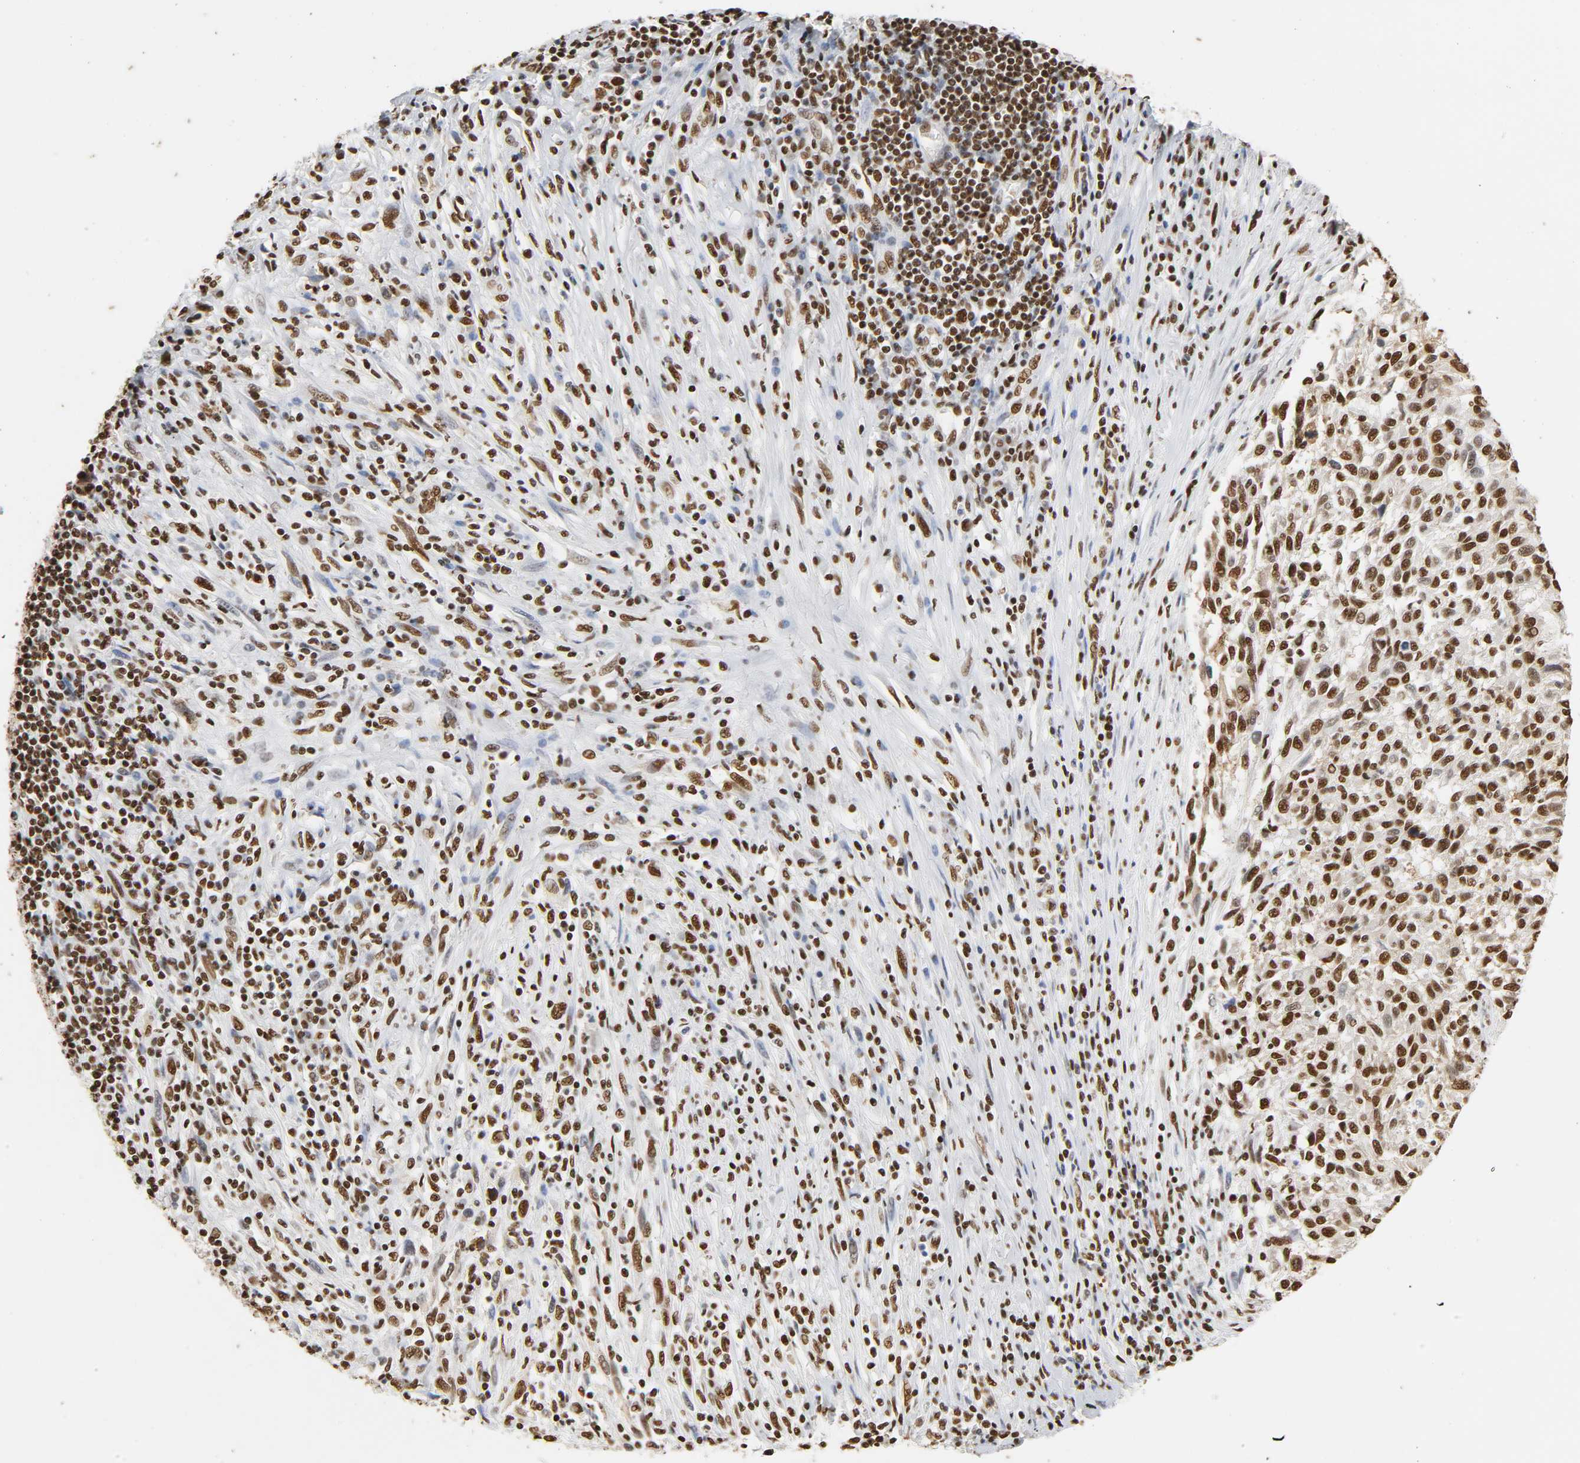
{"staining": {"intensity": "strong", "quantity": ">75%", "location": "nuclear"}, "tissue": "melanoma", "cell_type": "Tumor cells", "image_type": "cancer", "snomed": [{"axis": "morphology", "description": "Malignant melanoma, Metastatic site"}, {"axis": "topography", "description": "Lymph node"}], "caption": "Strong nuclear expression is seen in approximately >75% of tumor cells in melanoma. The staining was performed using DAB, with brown indicating positive protein expression. Nuclei are stained blue with hematoxylin.", "gene": "HNRNPC", "patient": {"sex": "male", "age": 61}}